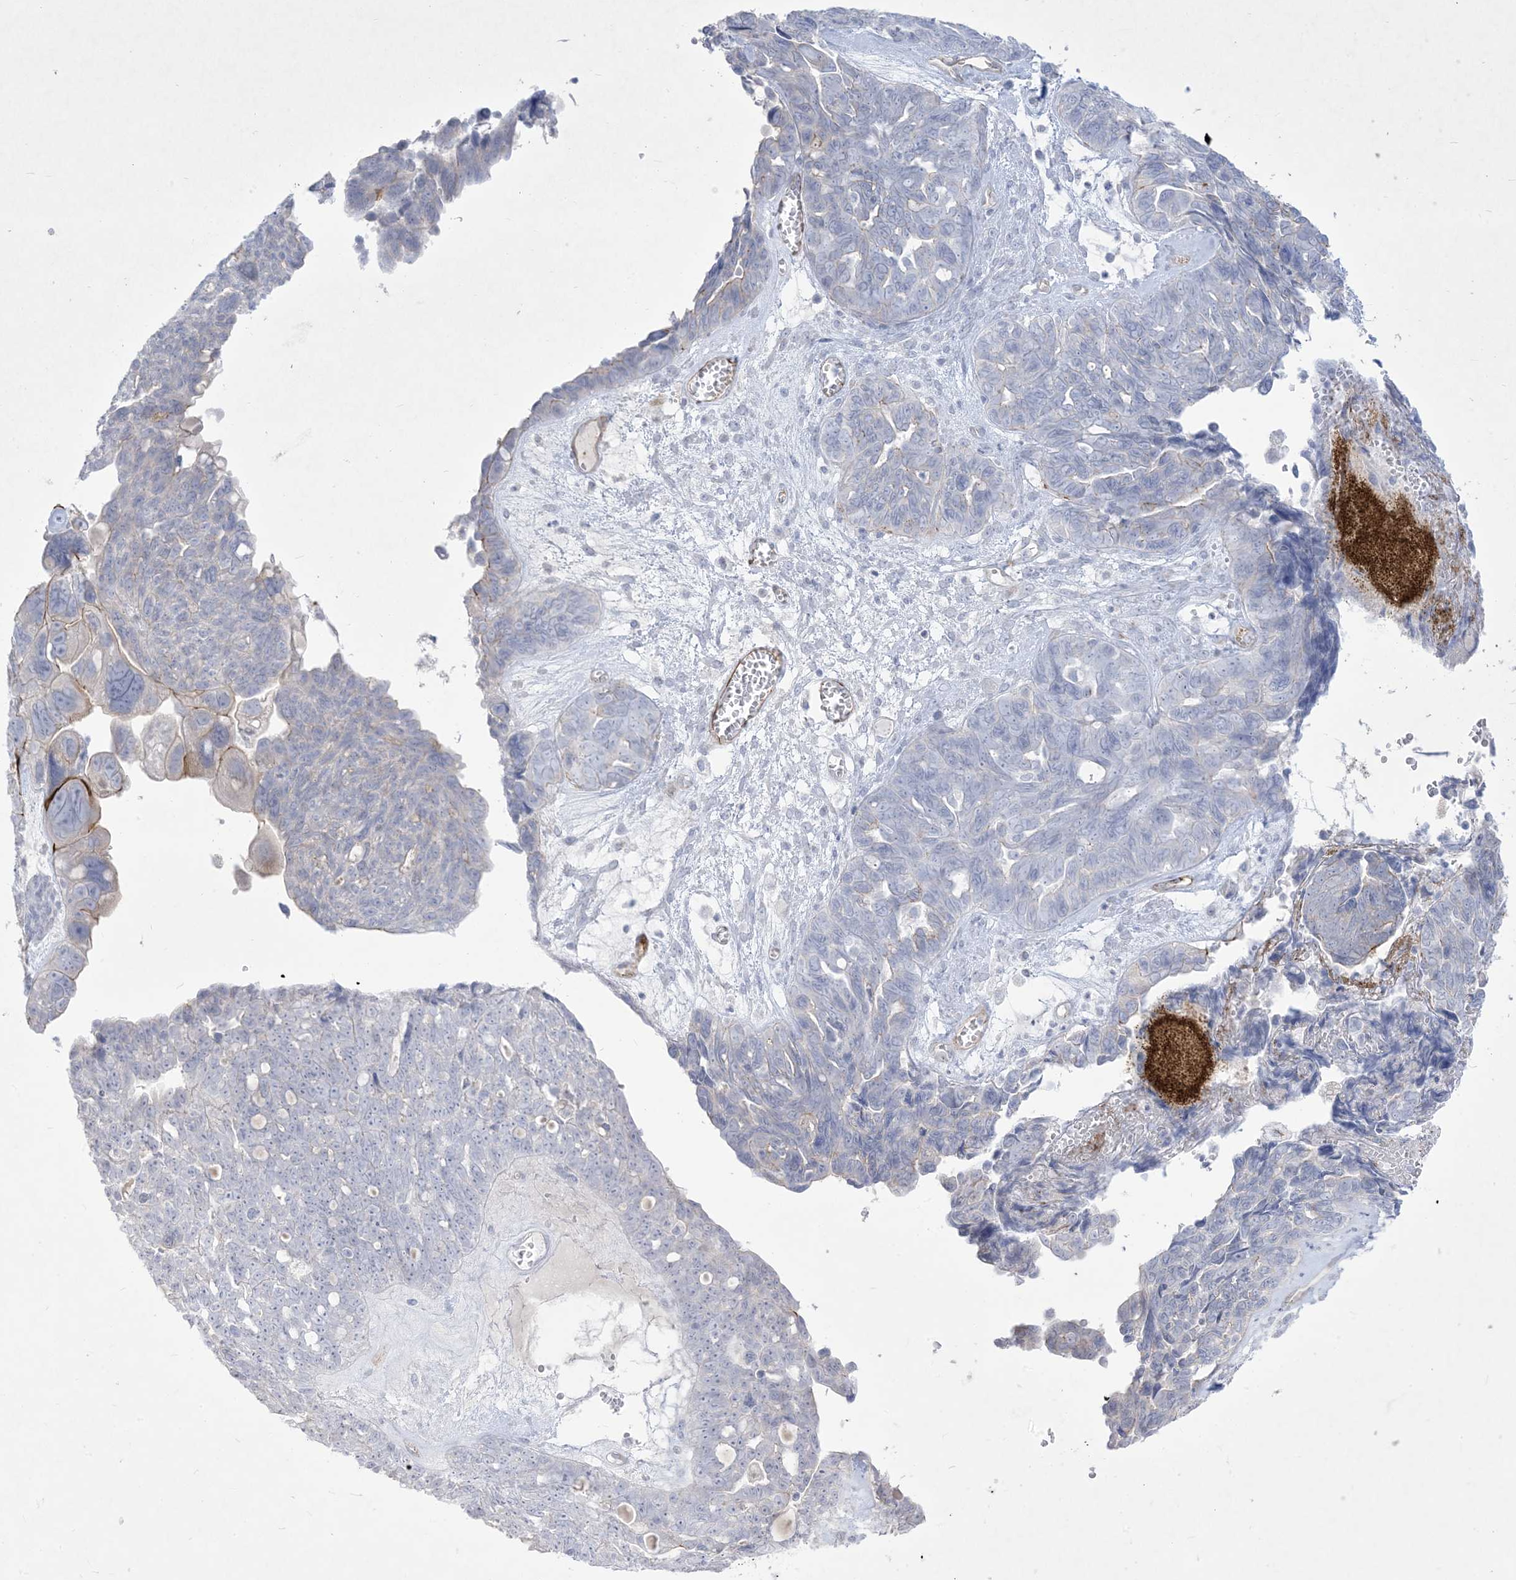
{"staining": {"intensity": "negative", "quantity": "none", "location": "none"}, "tissue": "ovarian cancer", "cell_type": "Tumor cells", "image_type": "cancer", "snomed": [{"axis": "morphology", "description": "Cystadenocarcinoma, serous, NOS"}, {"axis": "topography", "description": "Ovary"}], "caption": "Immunohistochemical staining of ovarian serous cystadenocarcinoma reveals no significant positivity in tumor cells.", "gene": "B3GNT7", "patient": {"sex": "female", "age": 79}}